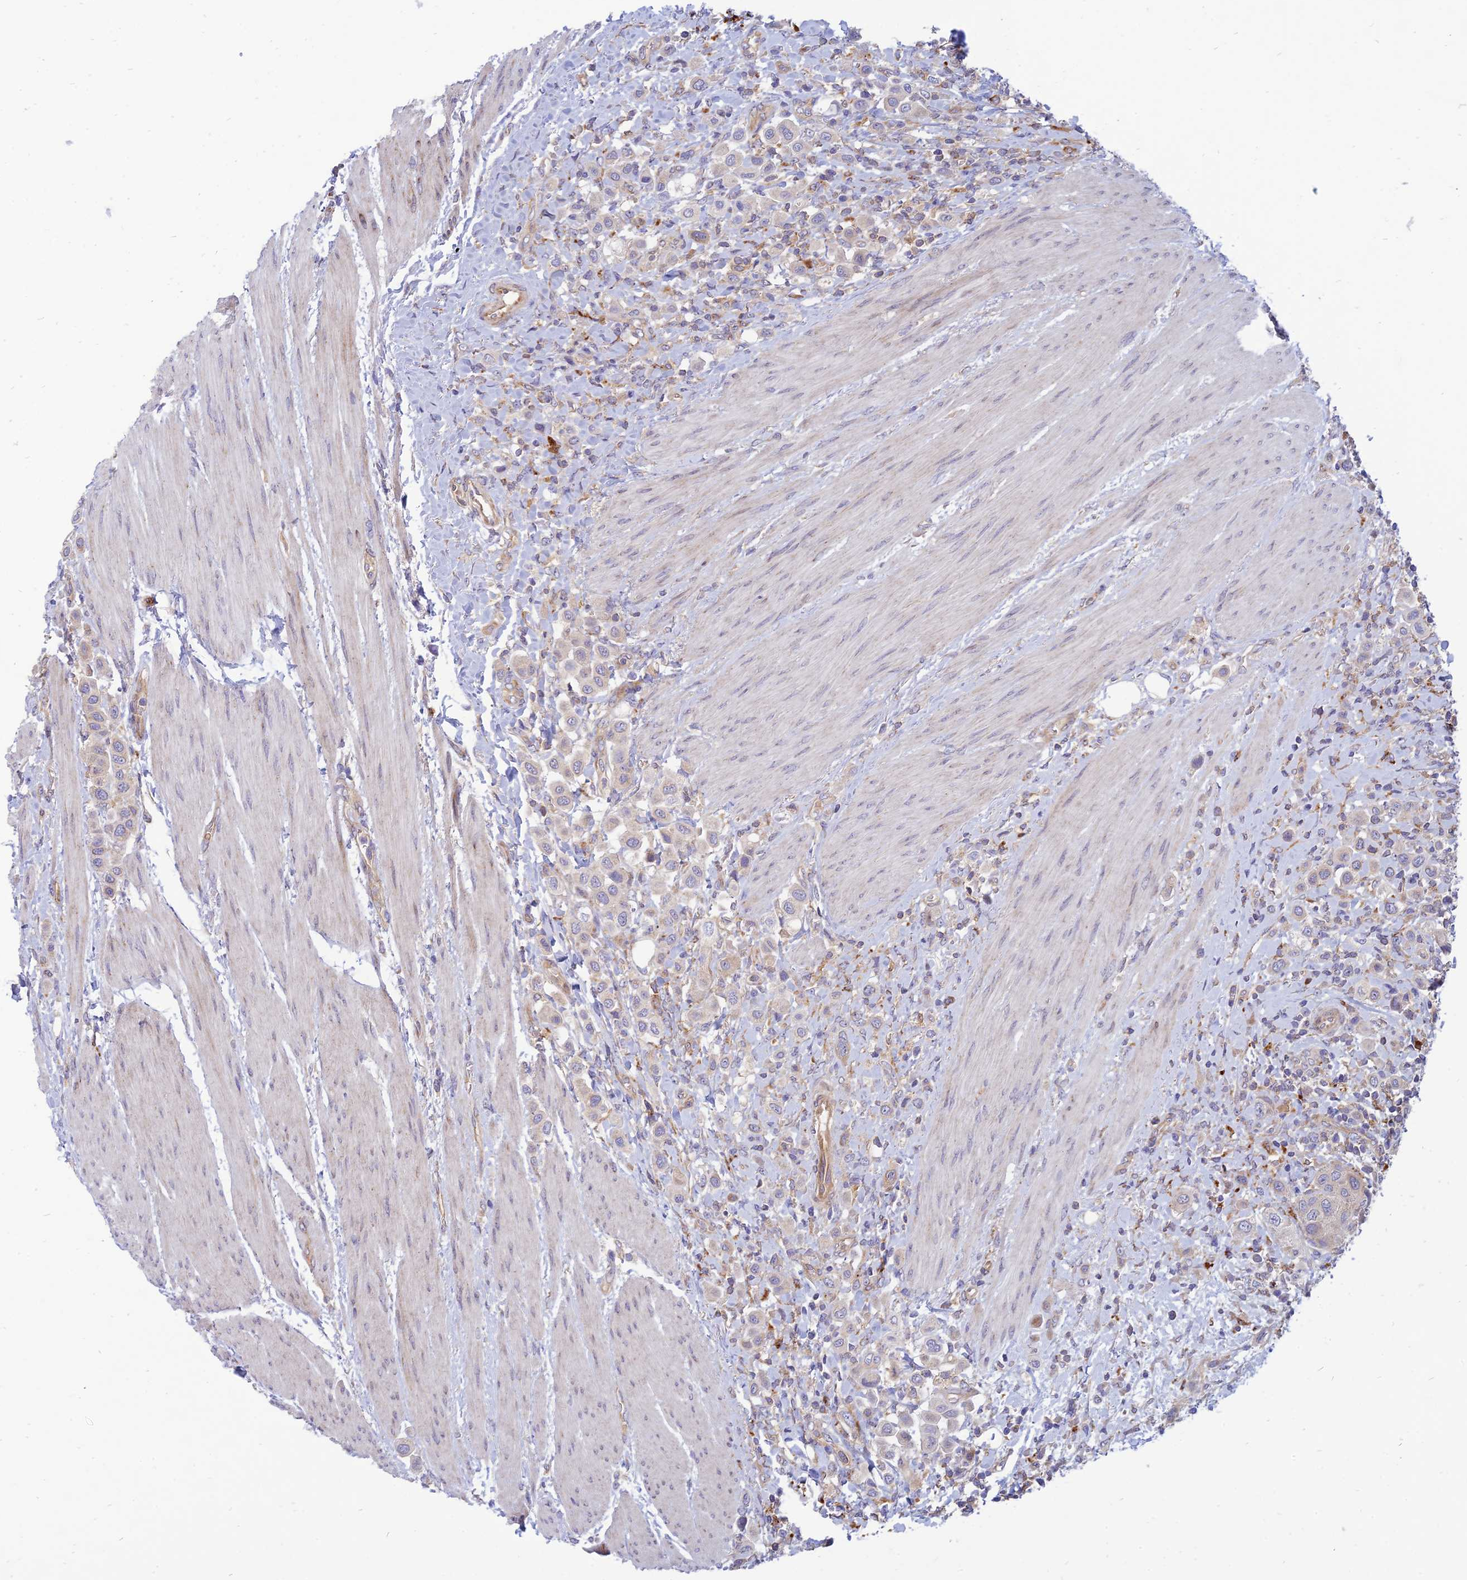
{"staining": {"intensity": "negative", "quantity": "none", "location": "none"}, "tissue": "urothelial cancer", "cell_type": "Tumor cells", "image_type": "cancer", "snomed": [{"axis": "morphology", "description": "Urothelial carcinoma, High grade"}, {"axis": "topography", "description": "Urinary bladder"}], "caption": "Immunohistochemical staining of human high-grade urothelial carcinoma shows no significant expression in tumor cells.", "gene": "PHKA2", "patient": {"sex": "male", "age": 50}}